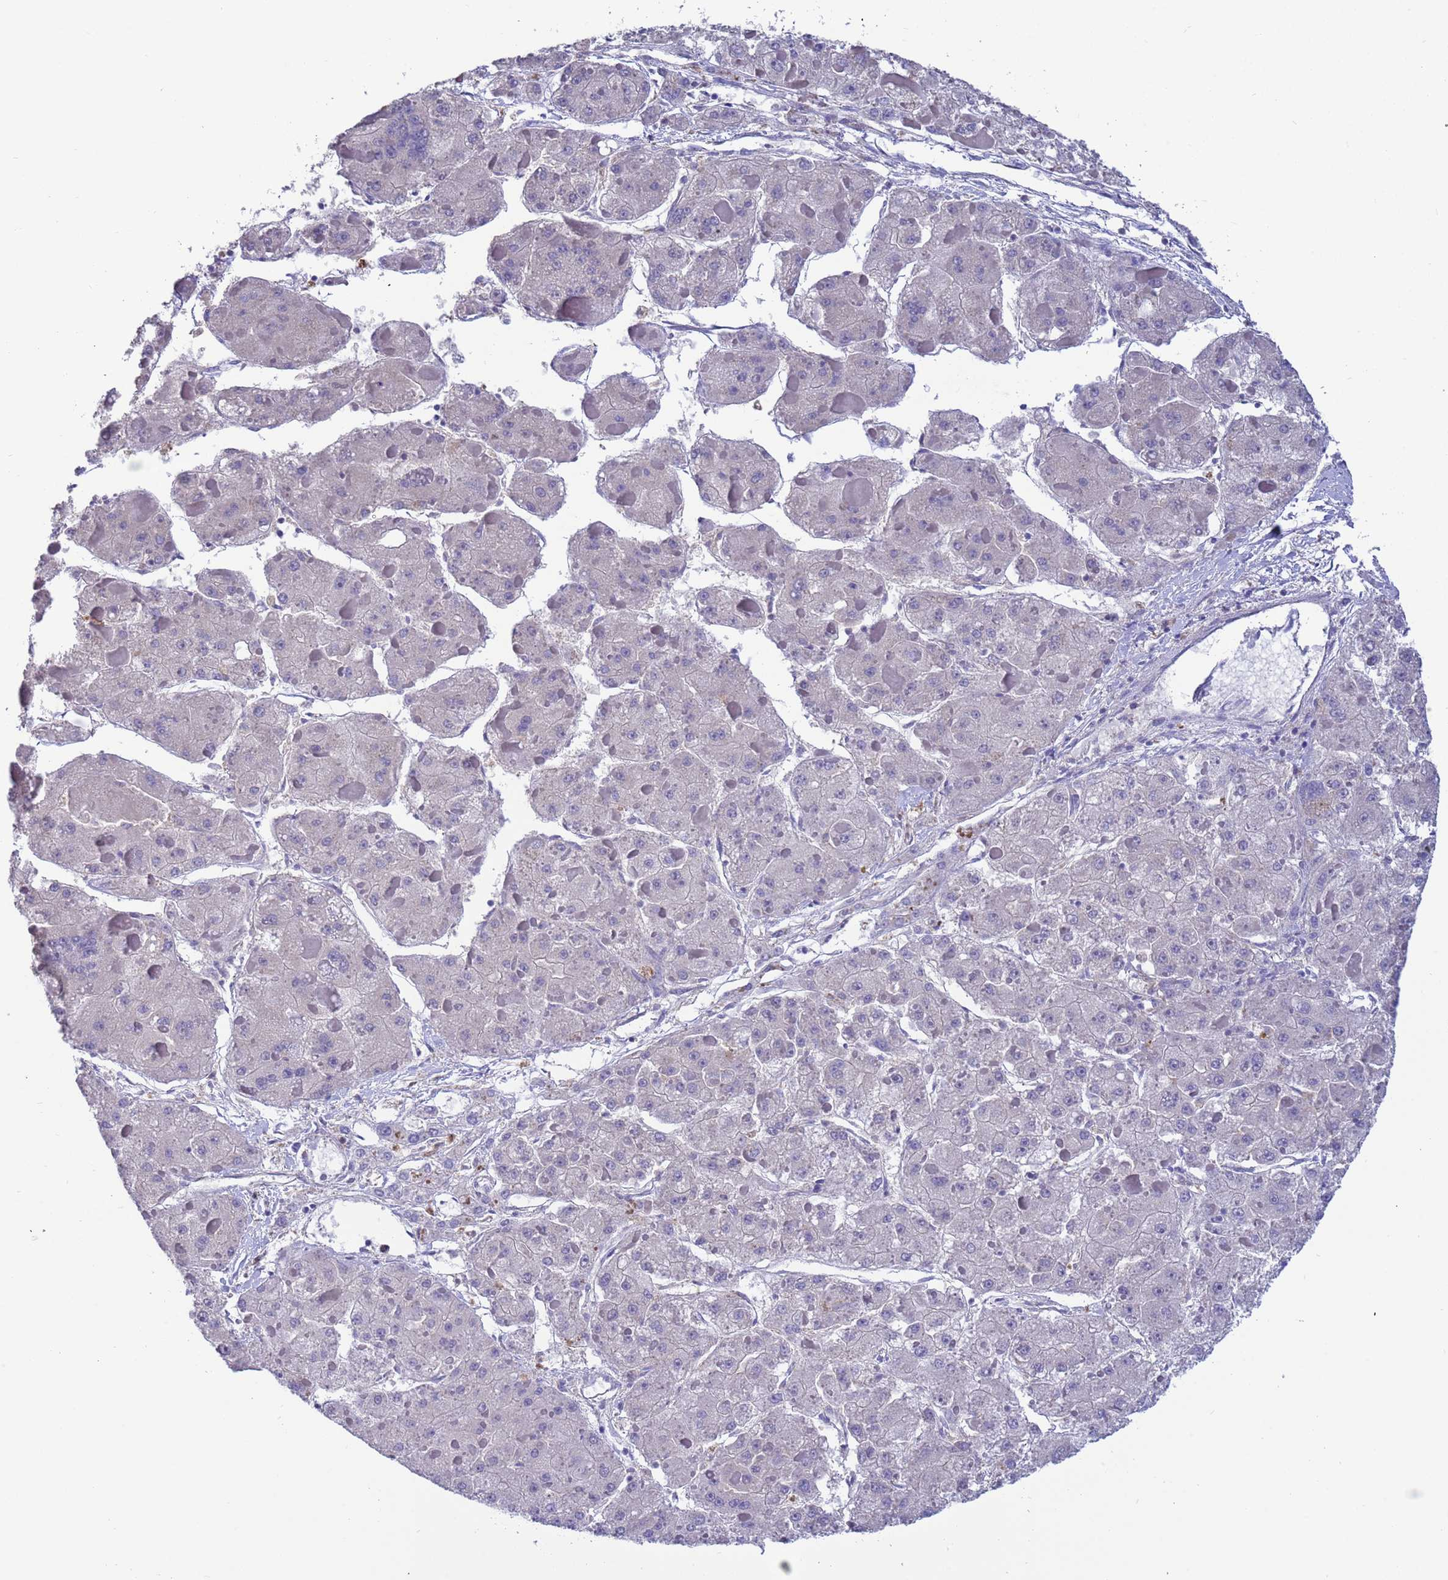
{"staining": {"intensity": "negative", "quantity": "none", "location": "none"}, "tissue": "liver cancer", "cell_type": "Tumor cells", "image_type": "cancer", "snomed": [{"axis": "morphology", "description": "Carcinoma, Hepatocellular, NOS"}, {"axis": "topography", "description": "Liver"}], "caption": "A photomicrograph of human hepatocellular carcinoma (liver) is negative for staining in tumor cells. Nuclei are stained in blue.", "gene": "AMPD3", "patient": {"sex": "female", "age": 73}}